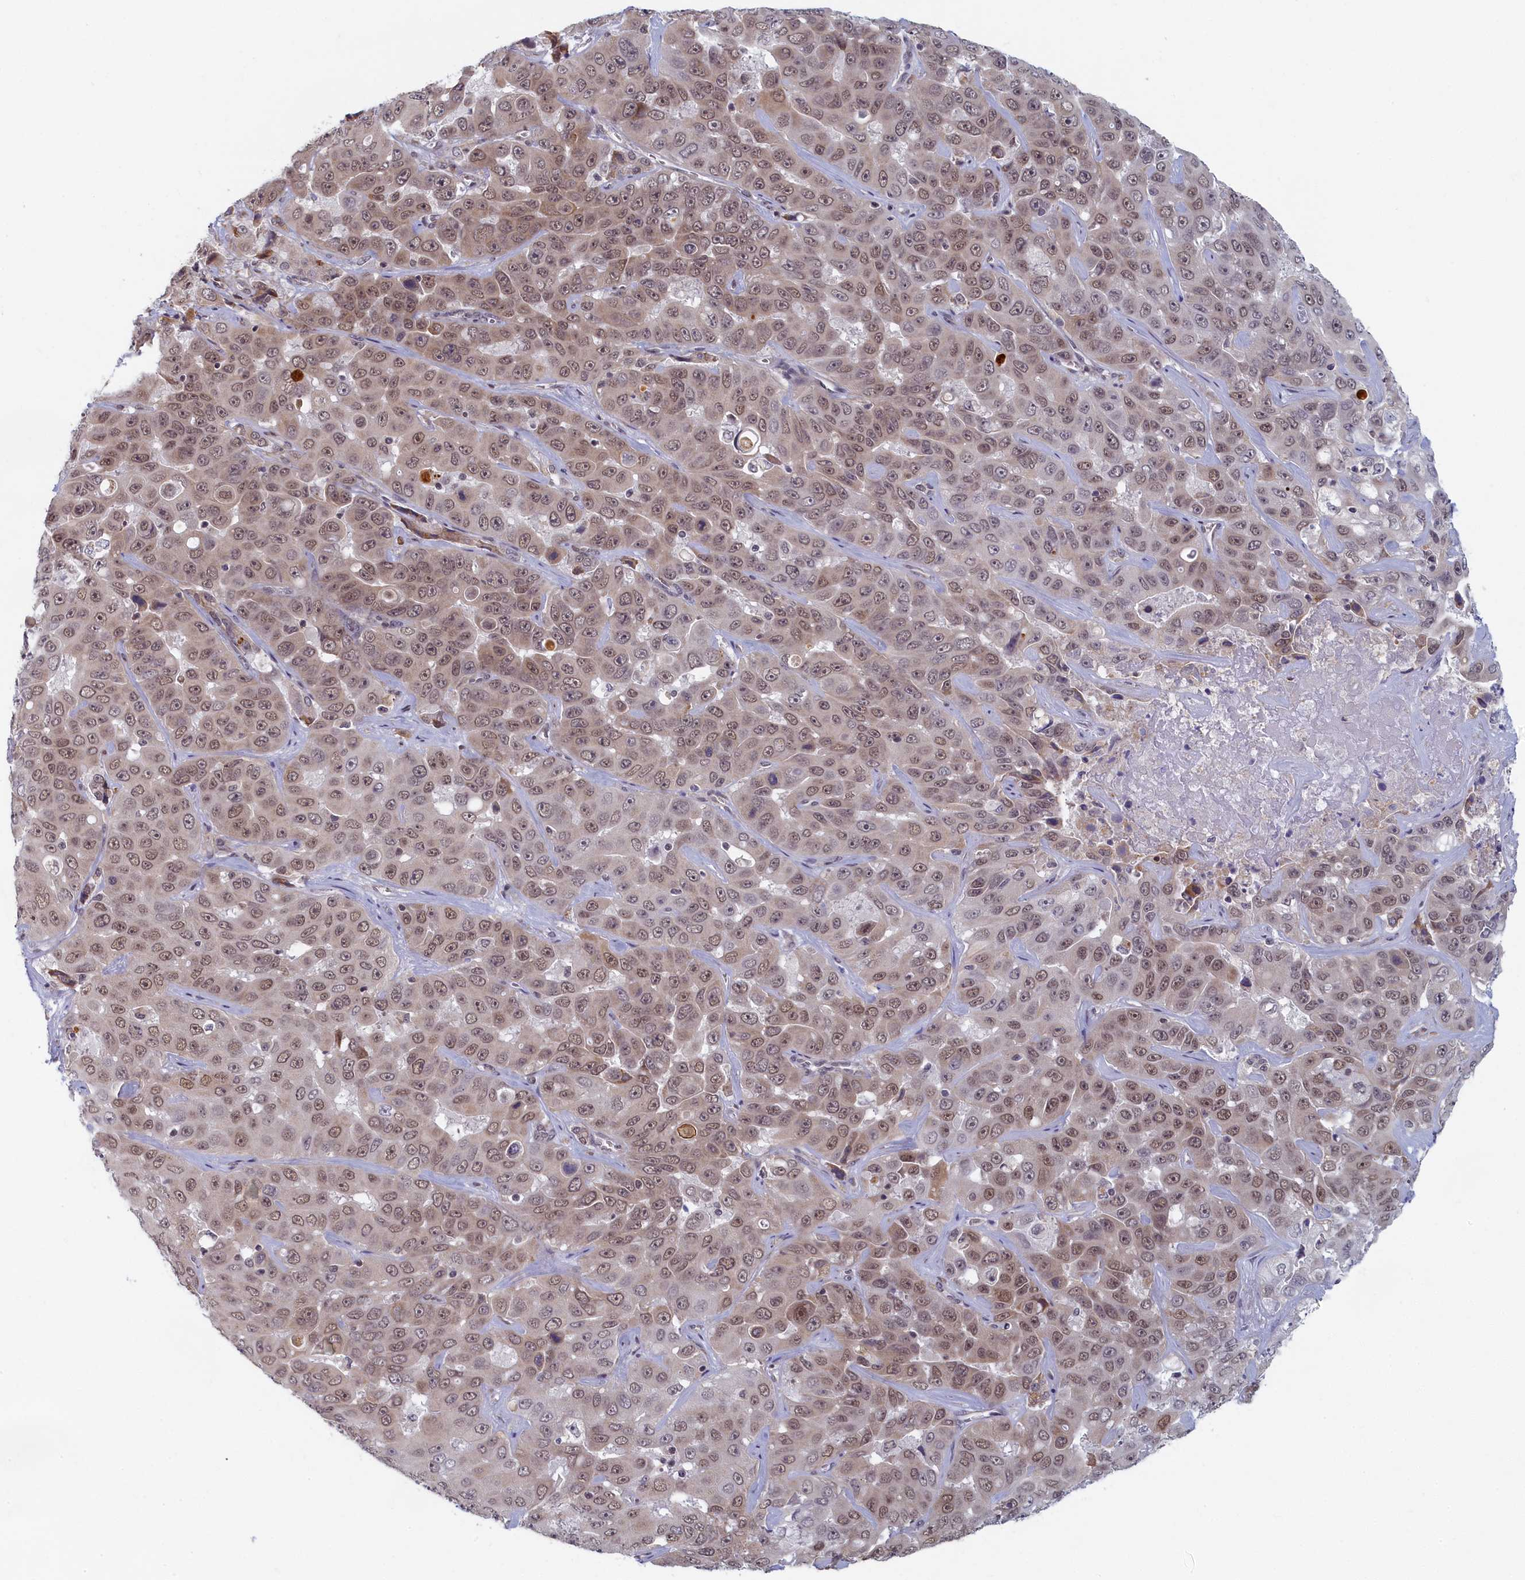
{"staining": {"intensity": "weak", "quantity": ">75%", "location": "nuclear"}, "tissue": "liver cancer", "cell_type": "Tumor cells", "image_type": "cancer", "snomed": [{"axis": "morphology", "description": "Cholangiocarcinoma"}, {"axis": "topography", "description": "Liver"}], "caption": "Protein staining by immunohistochemistry displays weak nuclear expression in about >75% of tumor cells in cholangiocarcinoma (liver).", "gene": "DNAJC17", "patient": {"sex": "female", "age": 52}}